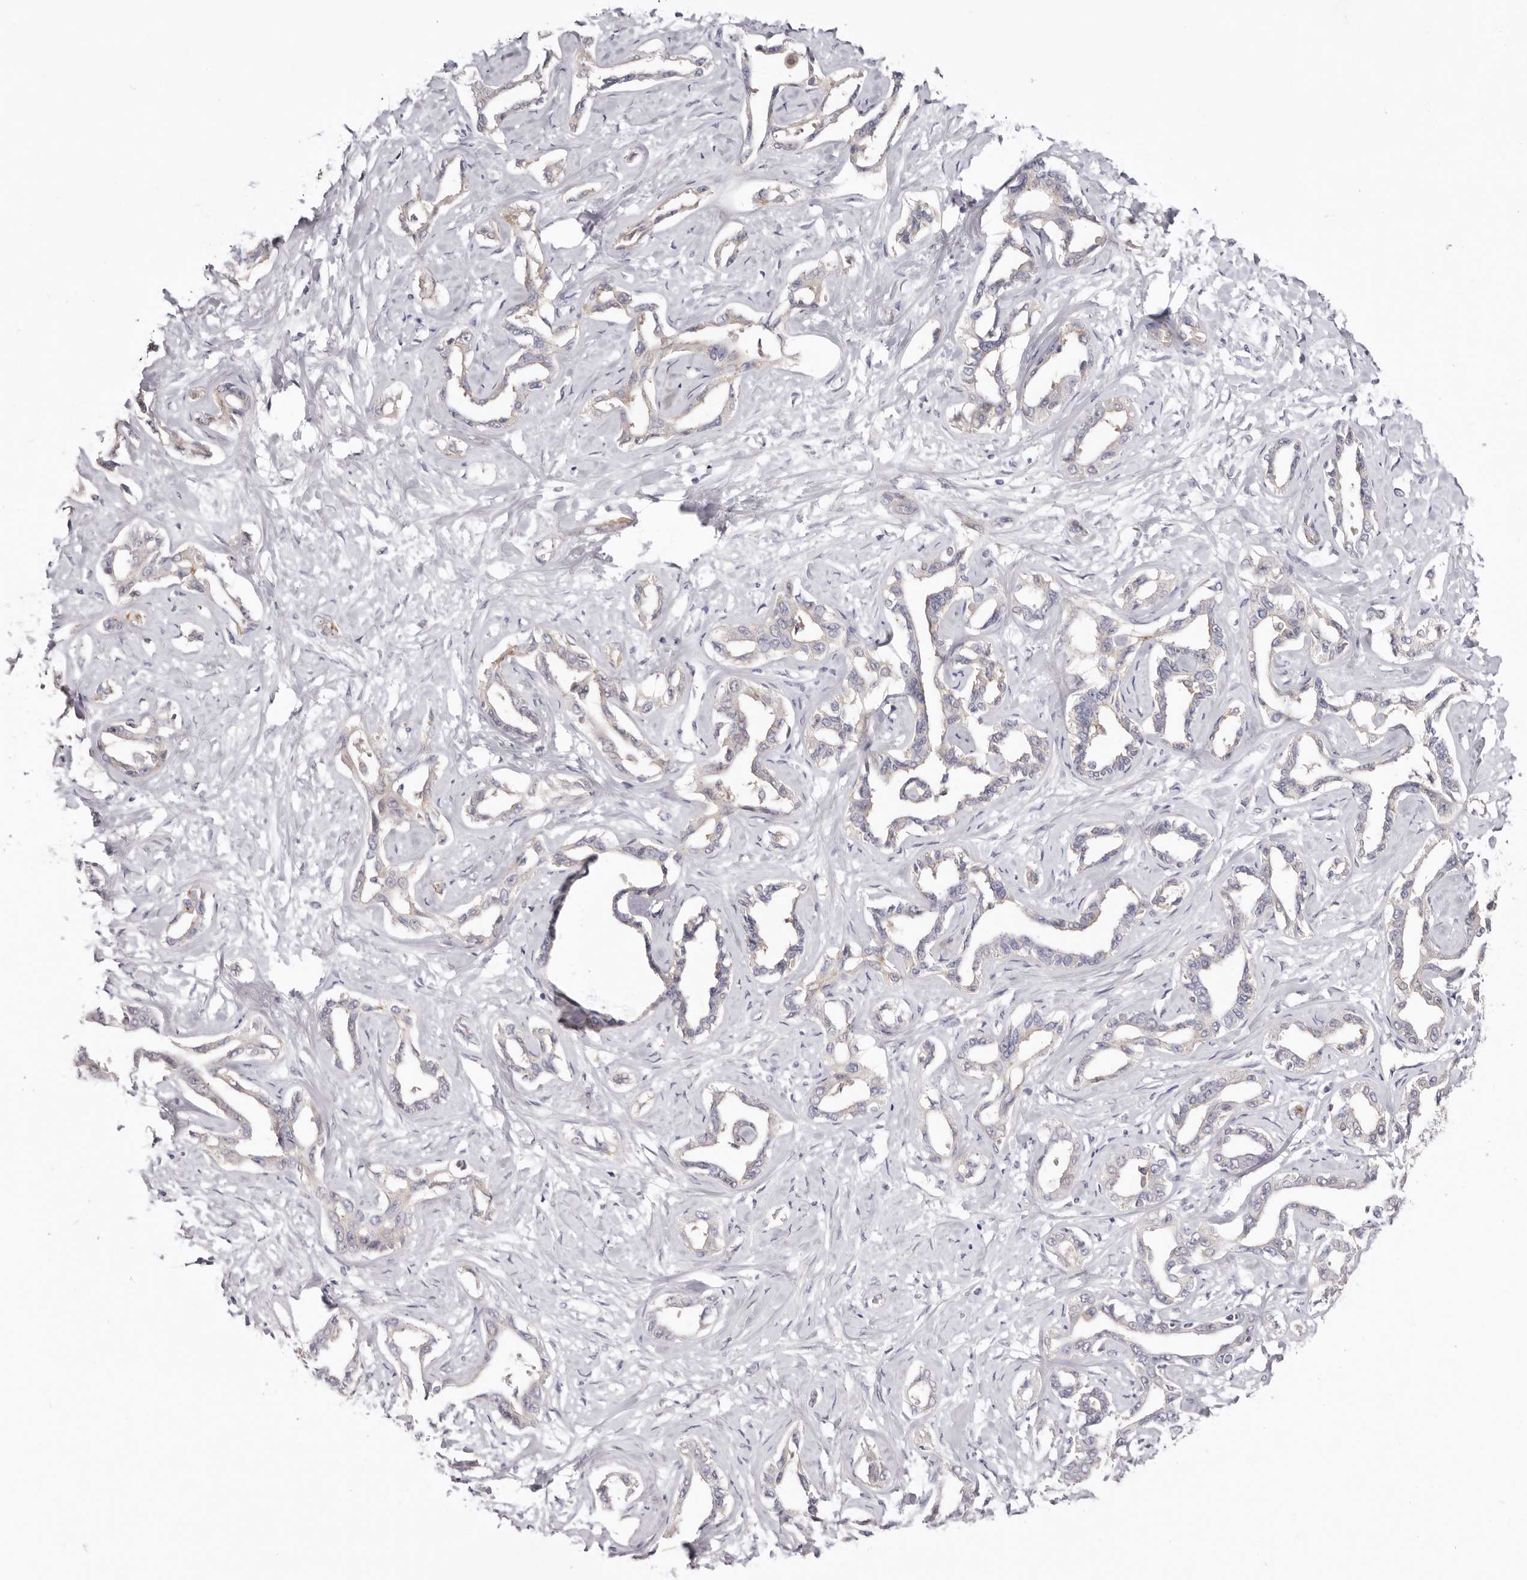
{"staining": {"intensity": "negative", "quantity": "none", "location": "none"}, "tissue": "liver cancer", "cell_type": "Tumor cells", "image_type": "cancer", "snomed": [{"axis": "morphology", "description": "Cholangiocarcinoma"}, {"axis": "topography", "description": "Liver"}], "caption": "Immunohistochemical staining of human liver cancer exhibits no significant expression in tumor cells.", "gene": "LMLN", "patient": {"sex": "male", "age": 59}}